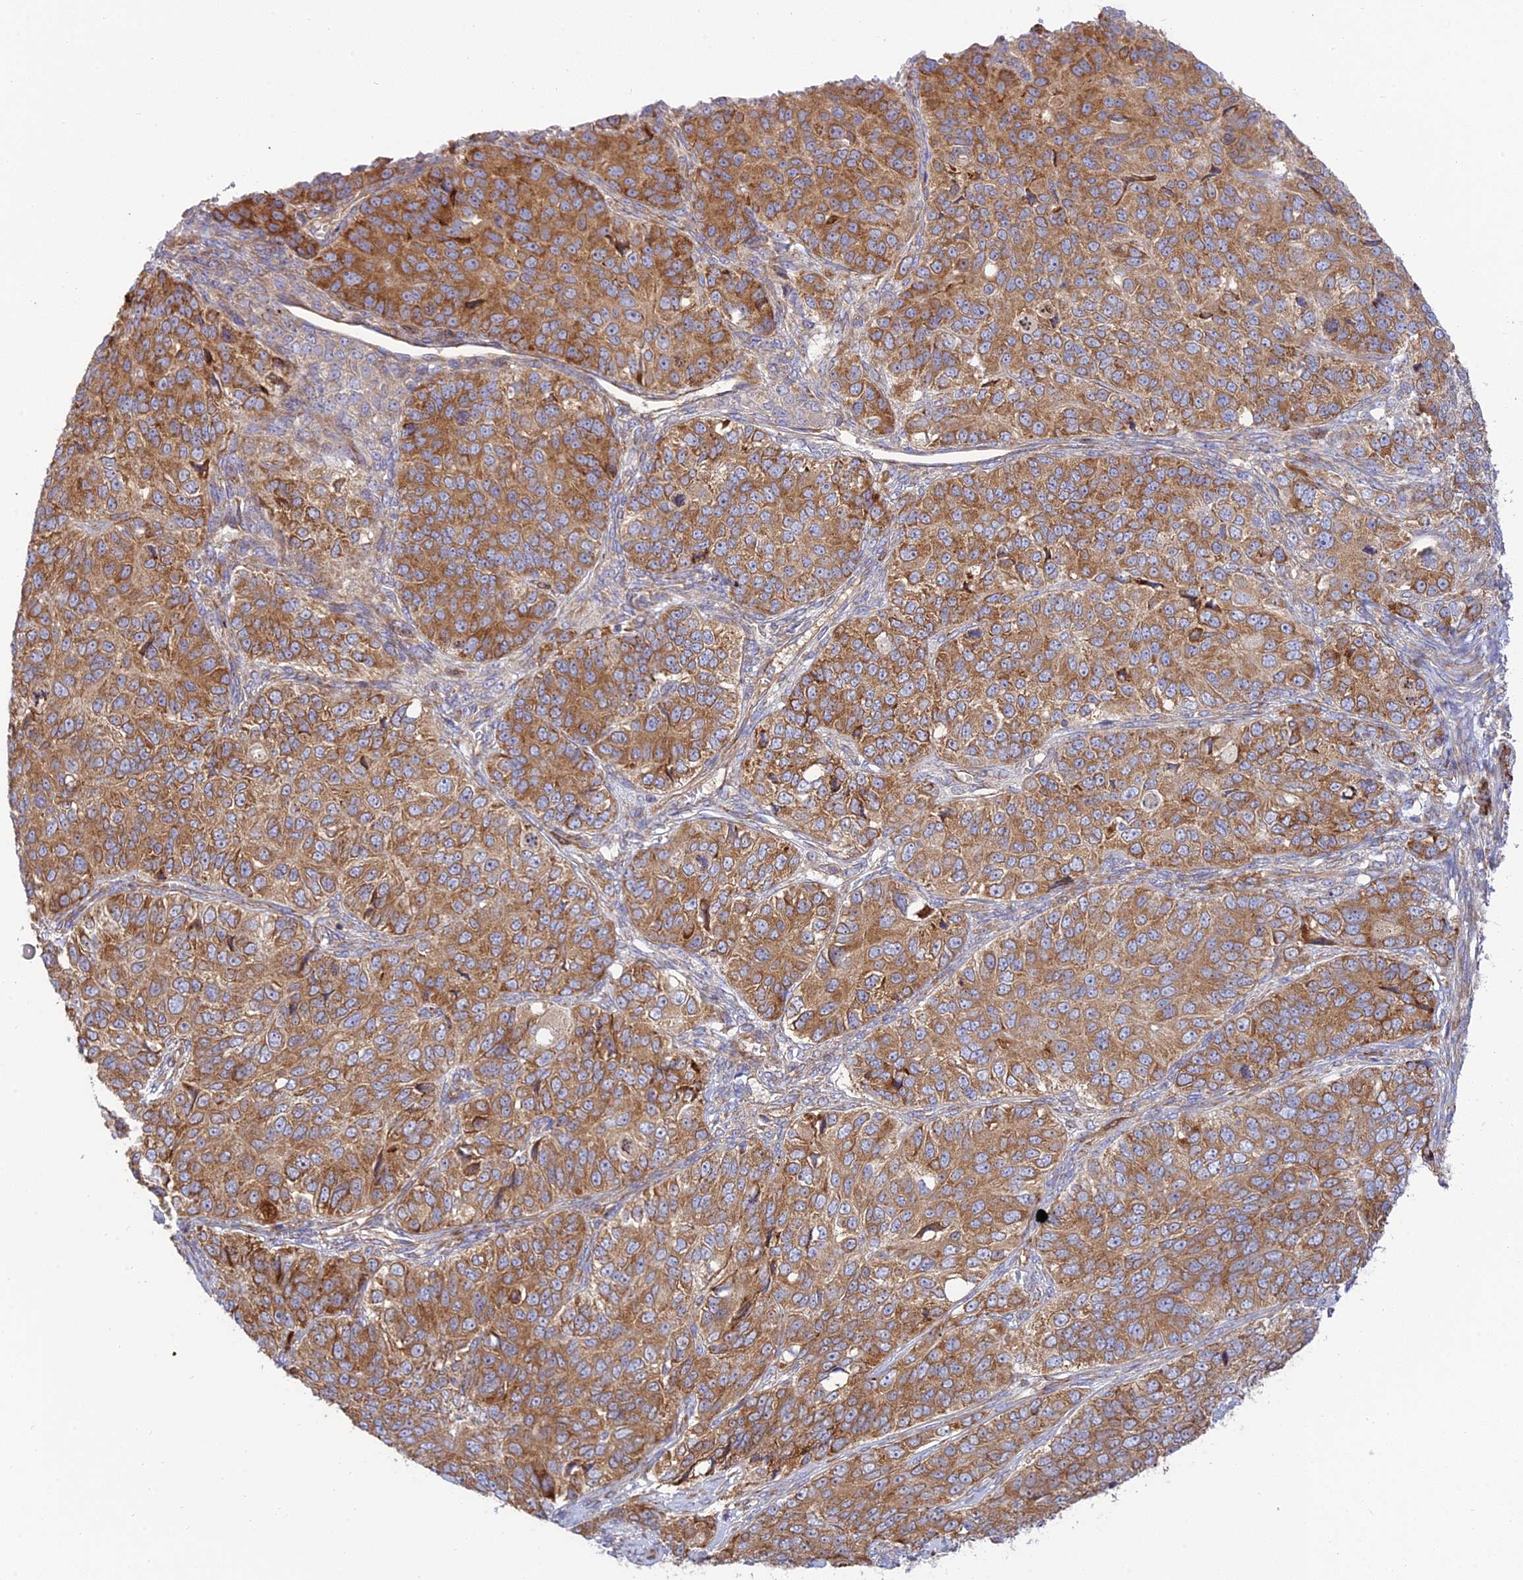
{"staining": {"intensity": "moderate", "quantity": ">75%", "location": "cytoplasmic/membranous"}, "tissue": "ovarian cancer", "cell_type": "Tumor cells", "image_type": "cancer", "snomed": [{"axis": "morphology", "description": "Carcinoma, endometroid"}, {"axis": "topography", "description": "Ovary"}], "caption": "Tumor cells display medium levels of moderate cytoplasmic/membranous positivity in about >75% of cells in human ovarian cancer.", "gene": "PIMREG", "patient": {"sex": "female", "age": 51}}